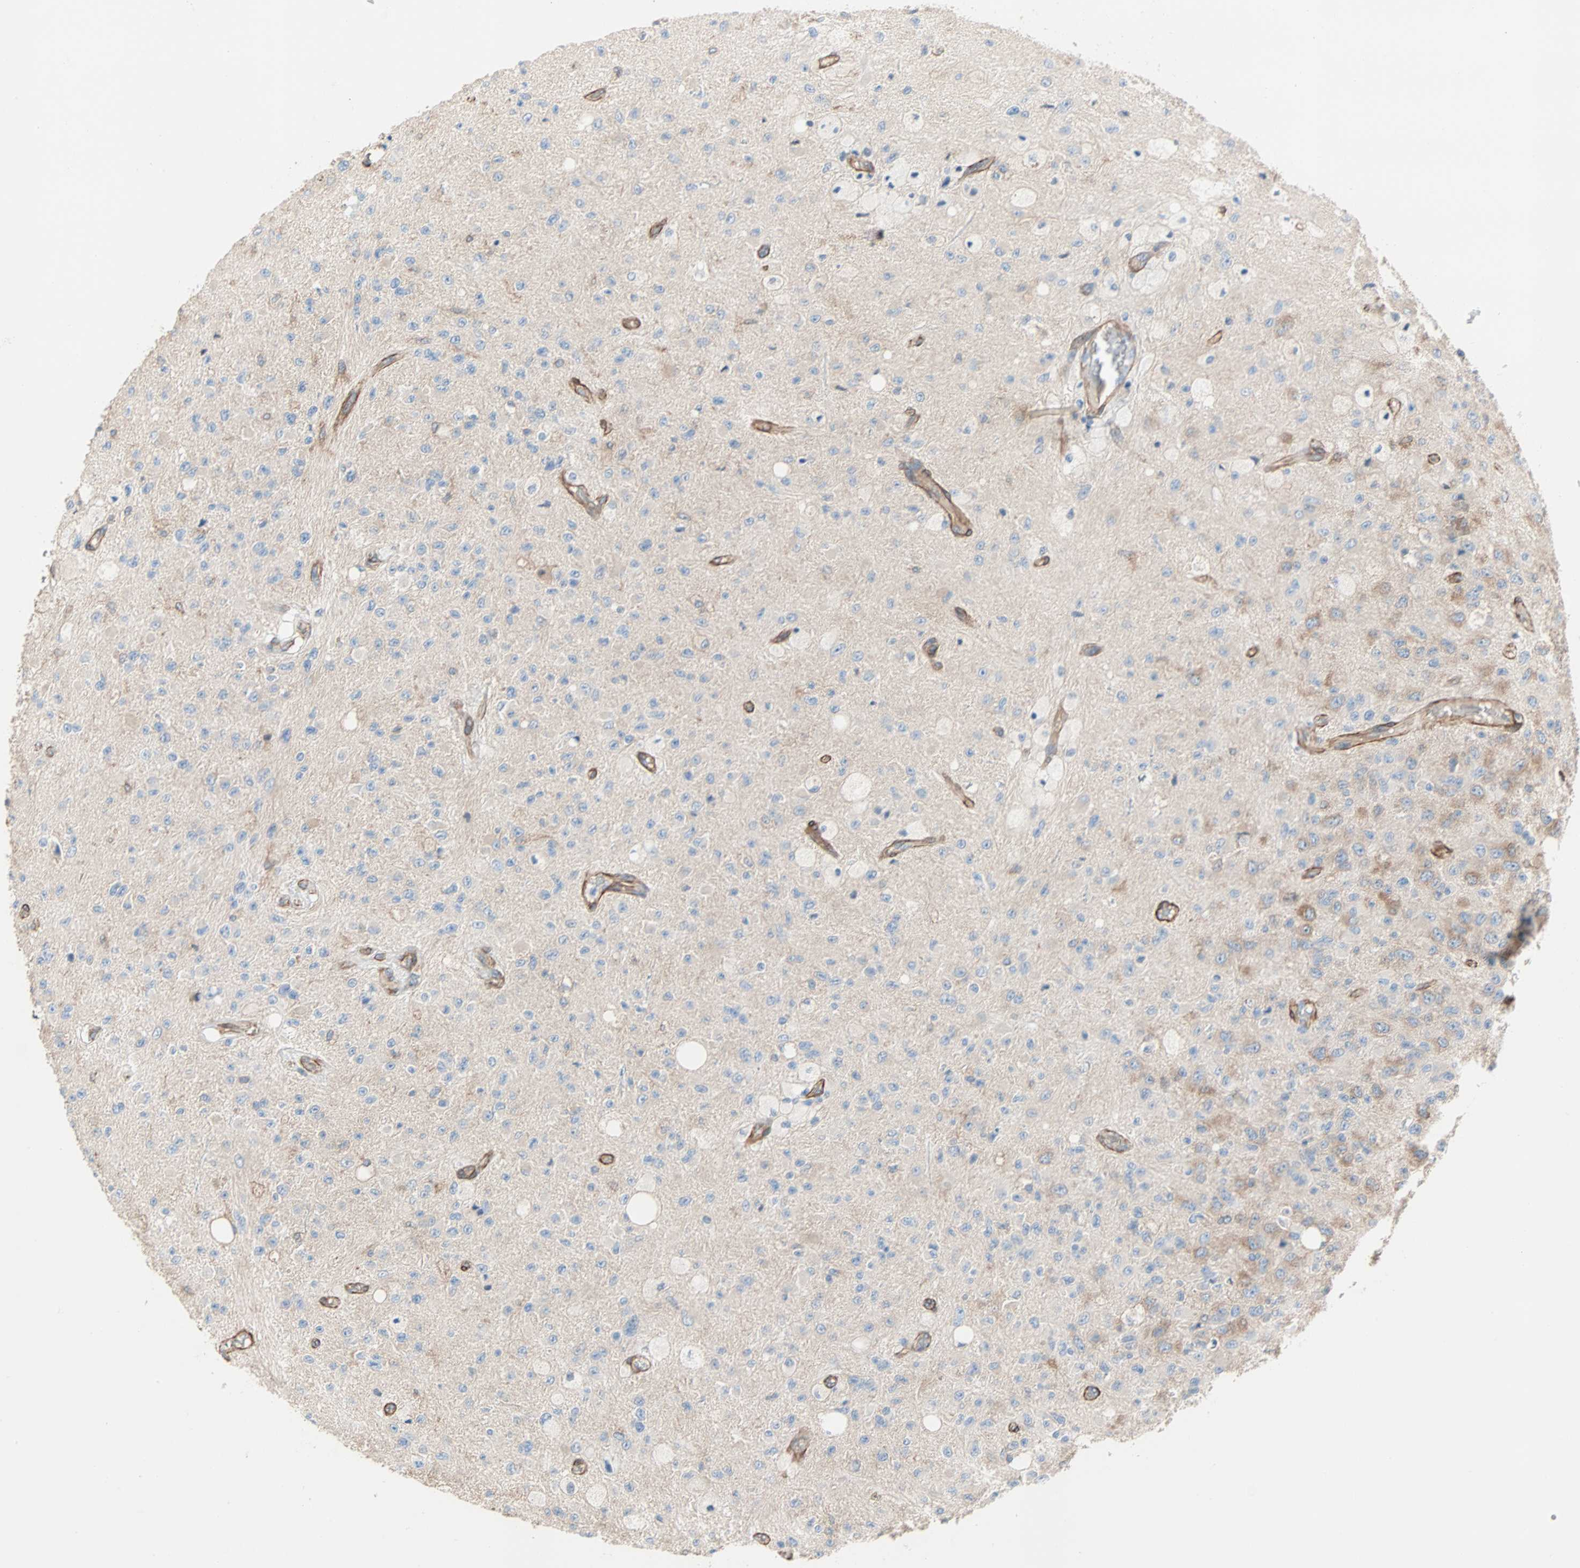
{"staining": {"intensity": "moderate", "quantity": "25%-75%", "location": "cytoplasmic/membranous"}, "tissue": "glioma", "cell_type": "Tumor cells", "image_type": "cancer", "snomed": [{"axis": "morphology", "description": "Glioma, malignant, High grade"}, {"axis": "topography", "description": "pancreas cauda"}], "caption": "Moderate cytoplasmic/membranous positivity for a protein is present in approximately 25%-75% of tumor cells of malignant high-grade glioma using IHC.", "gene": "EPB41L2", "patient": {"sex": "male", "age": 60}}